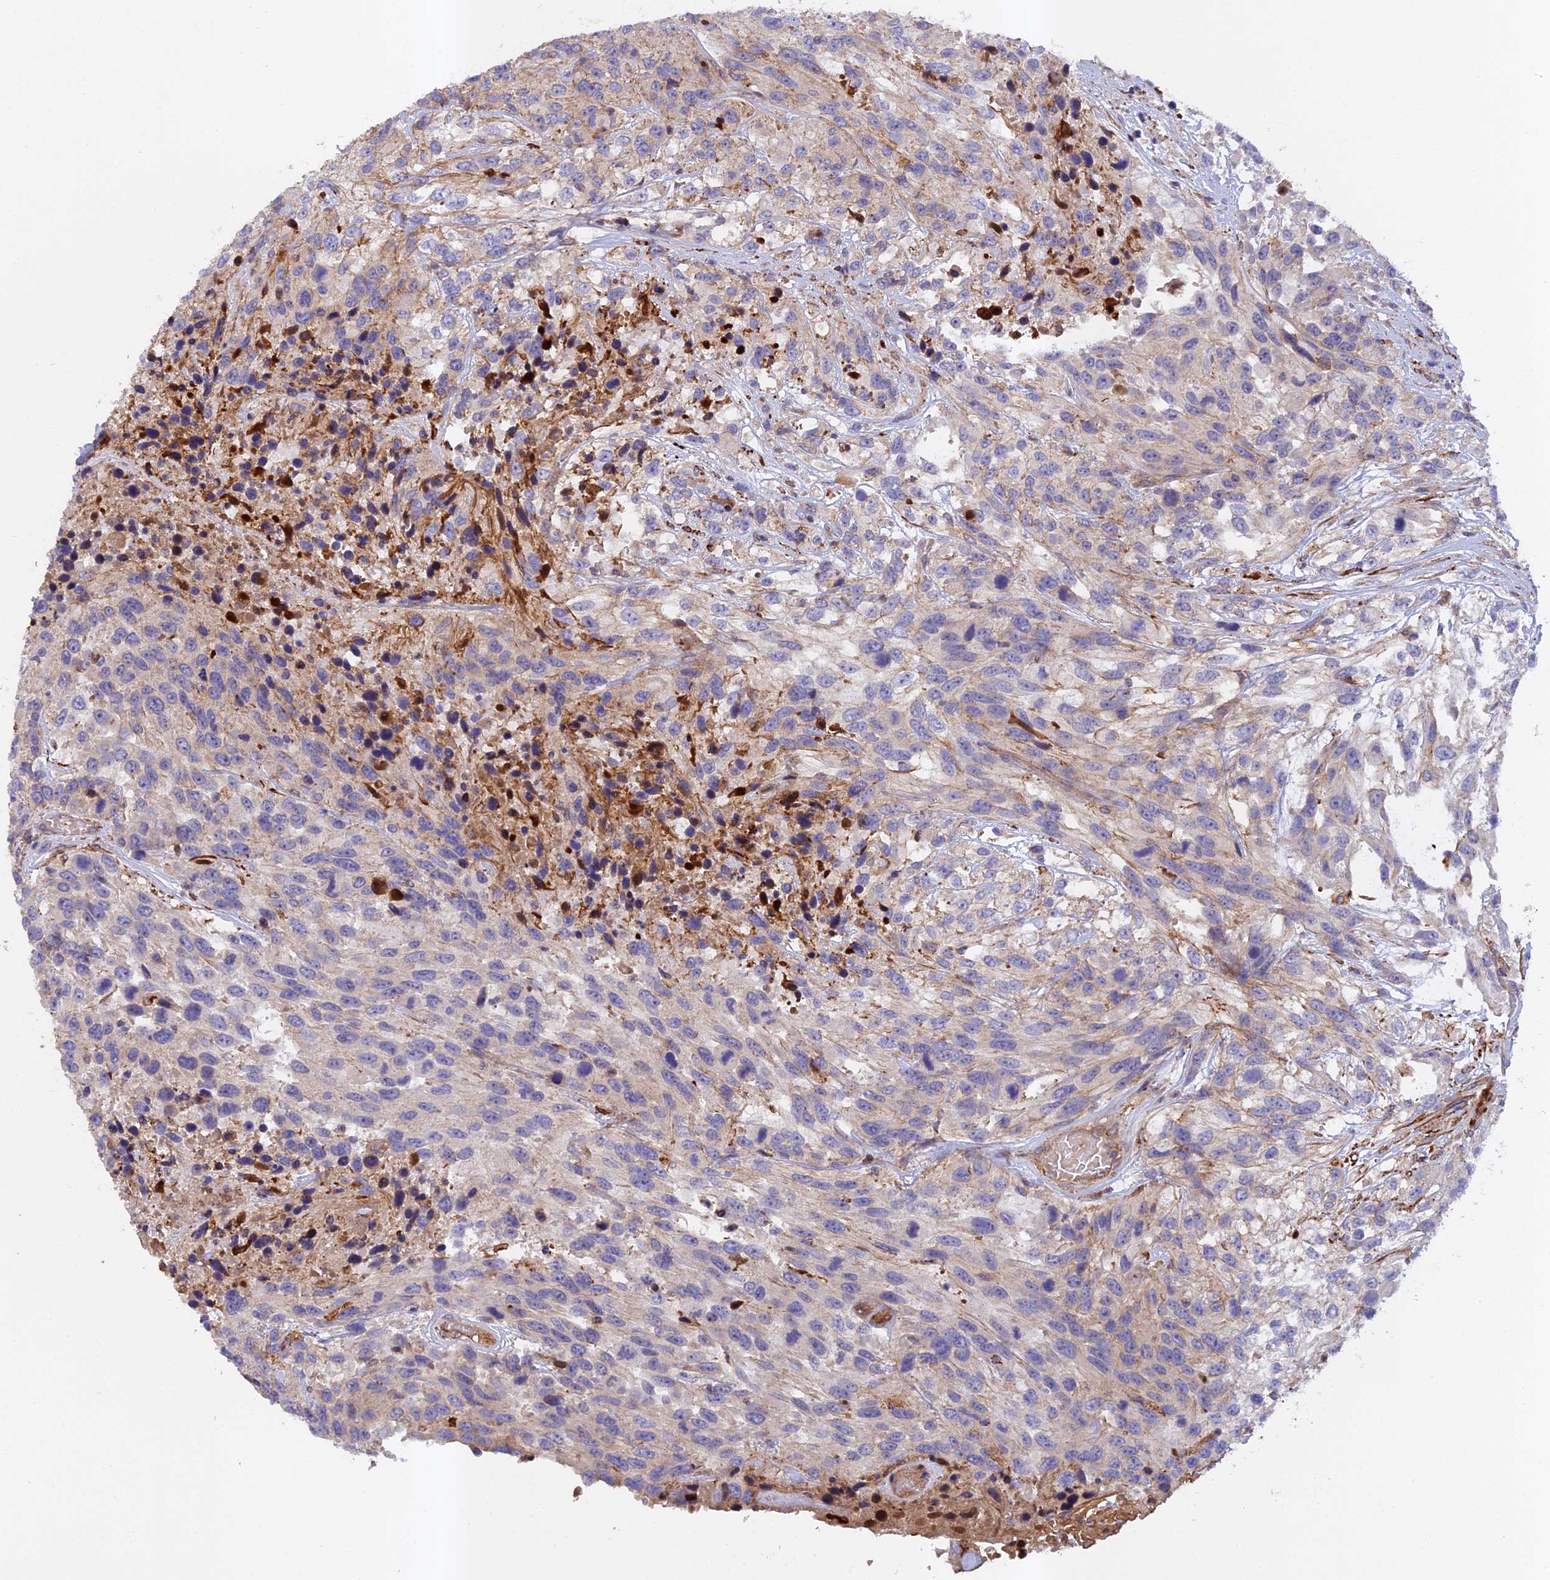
{"staining": {"intensity": "weak", "quantity": "<25%", "location": "cytoplasmic/membranous"}, "tissue": "urothelial cancer", "cell_type": "Tumor cells", "image_type": "cancer", "snomed": [{"axis": "morphology", "description": "Urothelial carcinoma, High grade"}, {"axis": "topography", "description": "Urinary bladder"}], "caption": "A micrograph of urothelial cancer stained for a protein demonstrates no brown staining in tumor cells. Nuclei are stained in blue.", "gene": "RALGAPA2", "patient": {"sex": "female", "age": 70}}